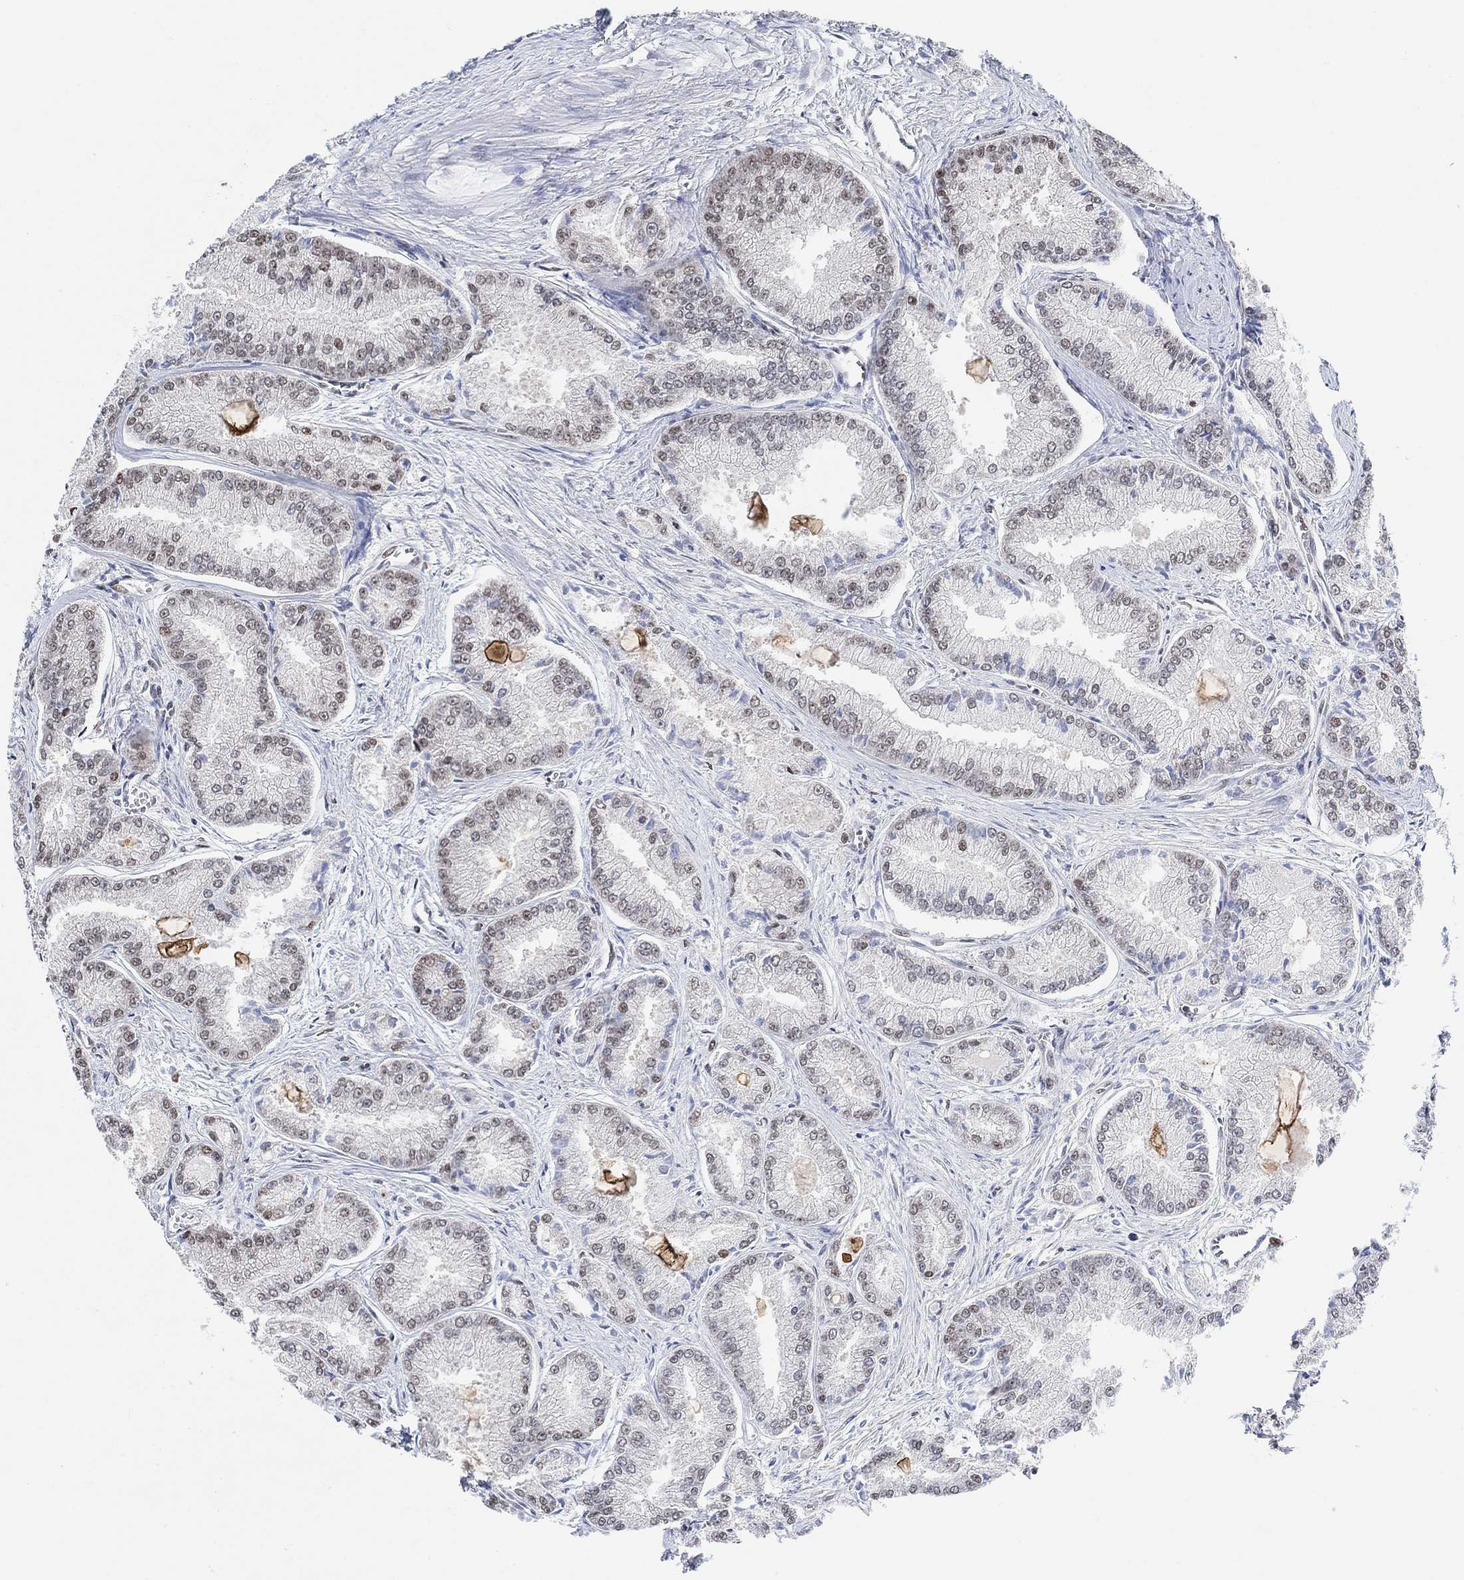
{"staining": {"intensity": "moderate", "quantity": "<25%", "location": "nuclear"}, "tissue": "prostate cancer", "cell_type": "Tumor cells", "image_type": "cancer", "snomed": [{"axis": "morphology", "description": "Adenocarcinoma, NOS"}, {"axis": "morphology", "description": "Adenocarcinoma, High grade"}, {"axis": "topography", "description": "Prostate"}], "caption": "Immunohistochemical staining of adenocarcinoma (high-grade) (prostate) displays moderate nuclear protein expression in about <25% of tumor cells. Nuclei are stained in blue.", "gene": "USP39", "patient": {"sex": "male", "age": 70}}